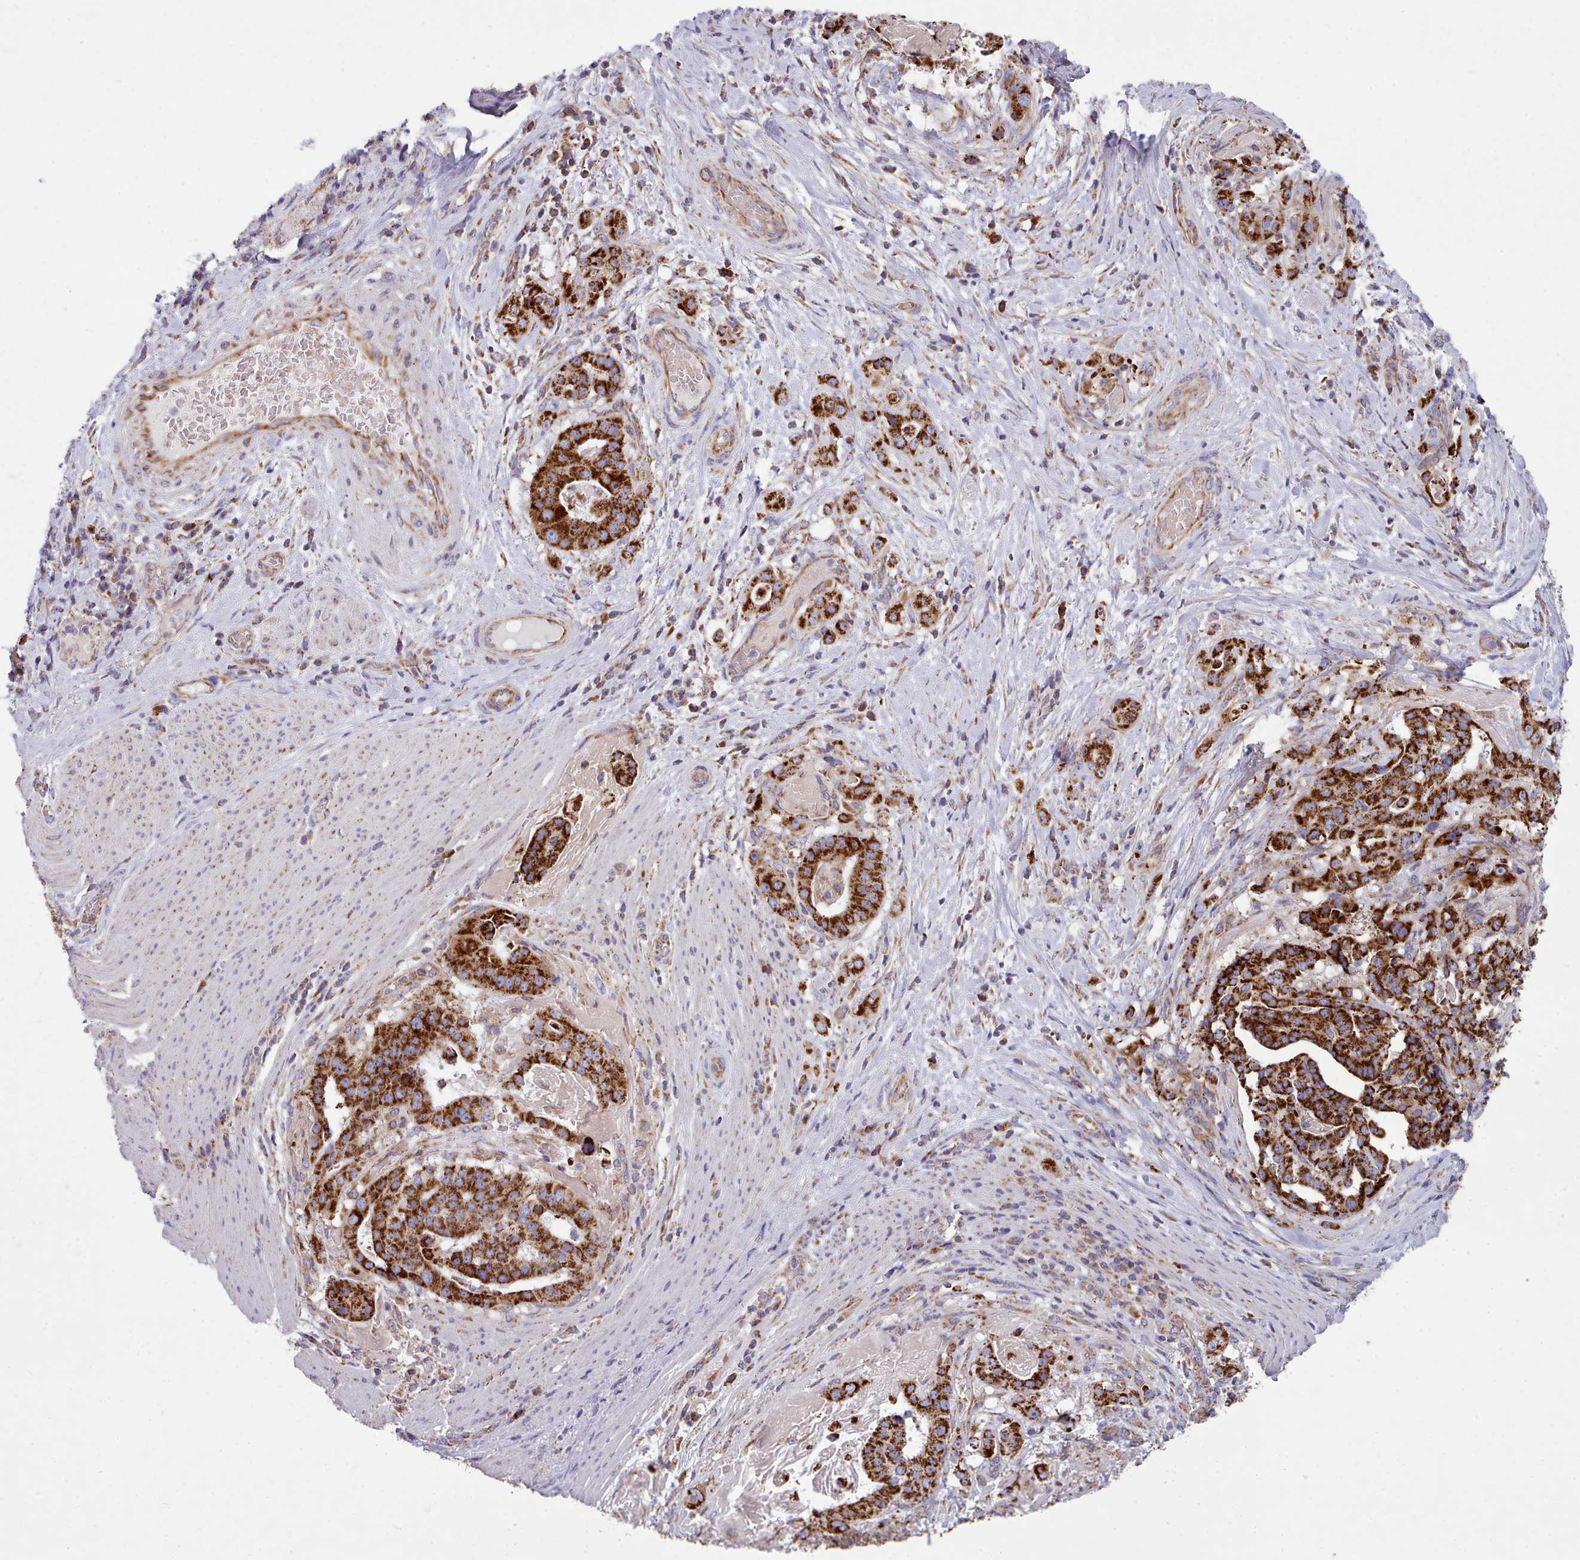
{"staining": {"intensity": "strong", "quantity": ">75%", "location": "cytoplasmic/membranous"}, "tissue": "stomach cancer", "cell_type": "Tumor cells", "image_type": "cancer", "snomed": [{"axis": "morphology", "description": "Adenocarcinoma, NOS"}, {"axis": "topography", "description": "Stomach"}], "caption": "Human stomach cancer (adenocarcinoma) stained for a protein (brown) exhibits strong cytoplasmic/membranous positive expression in approximately >75% of tumor cells.", "gene": "SRP54", "patient": {"sex": "male", "age": 48}}